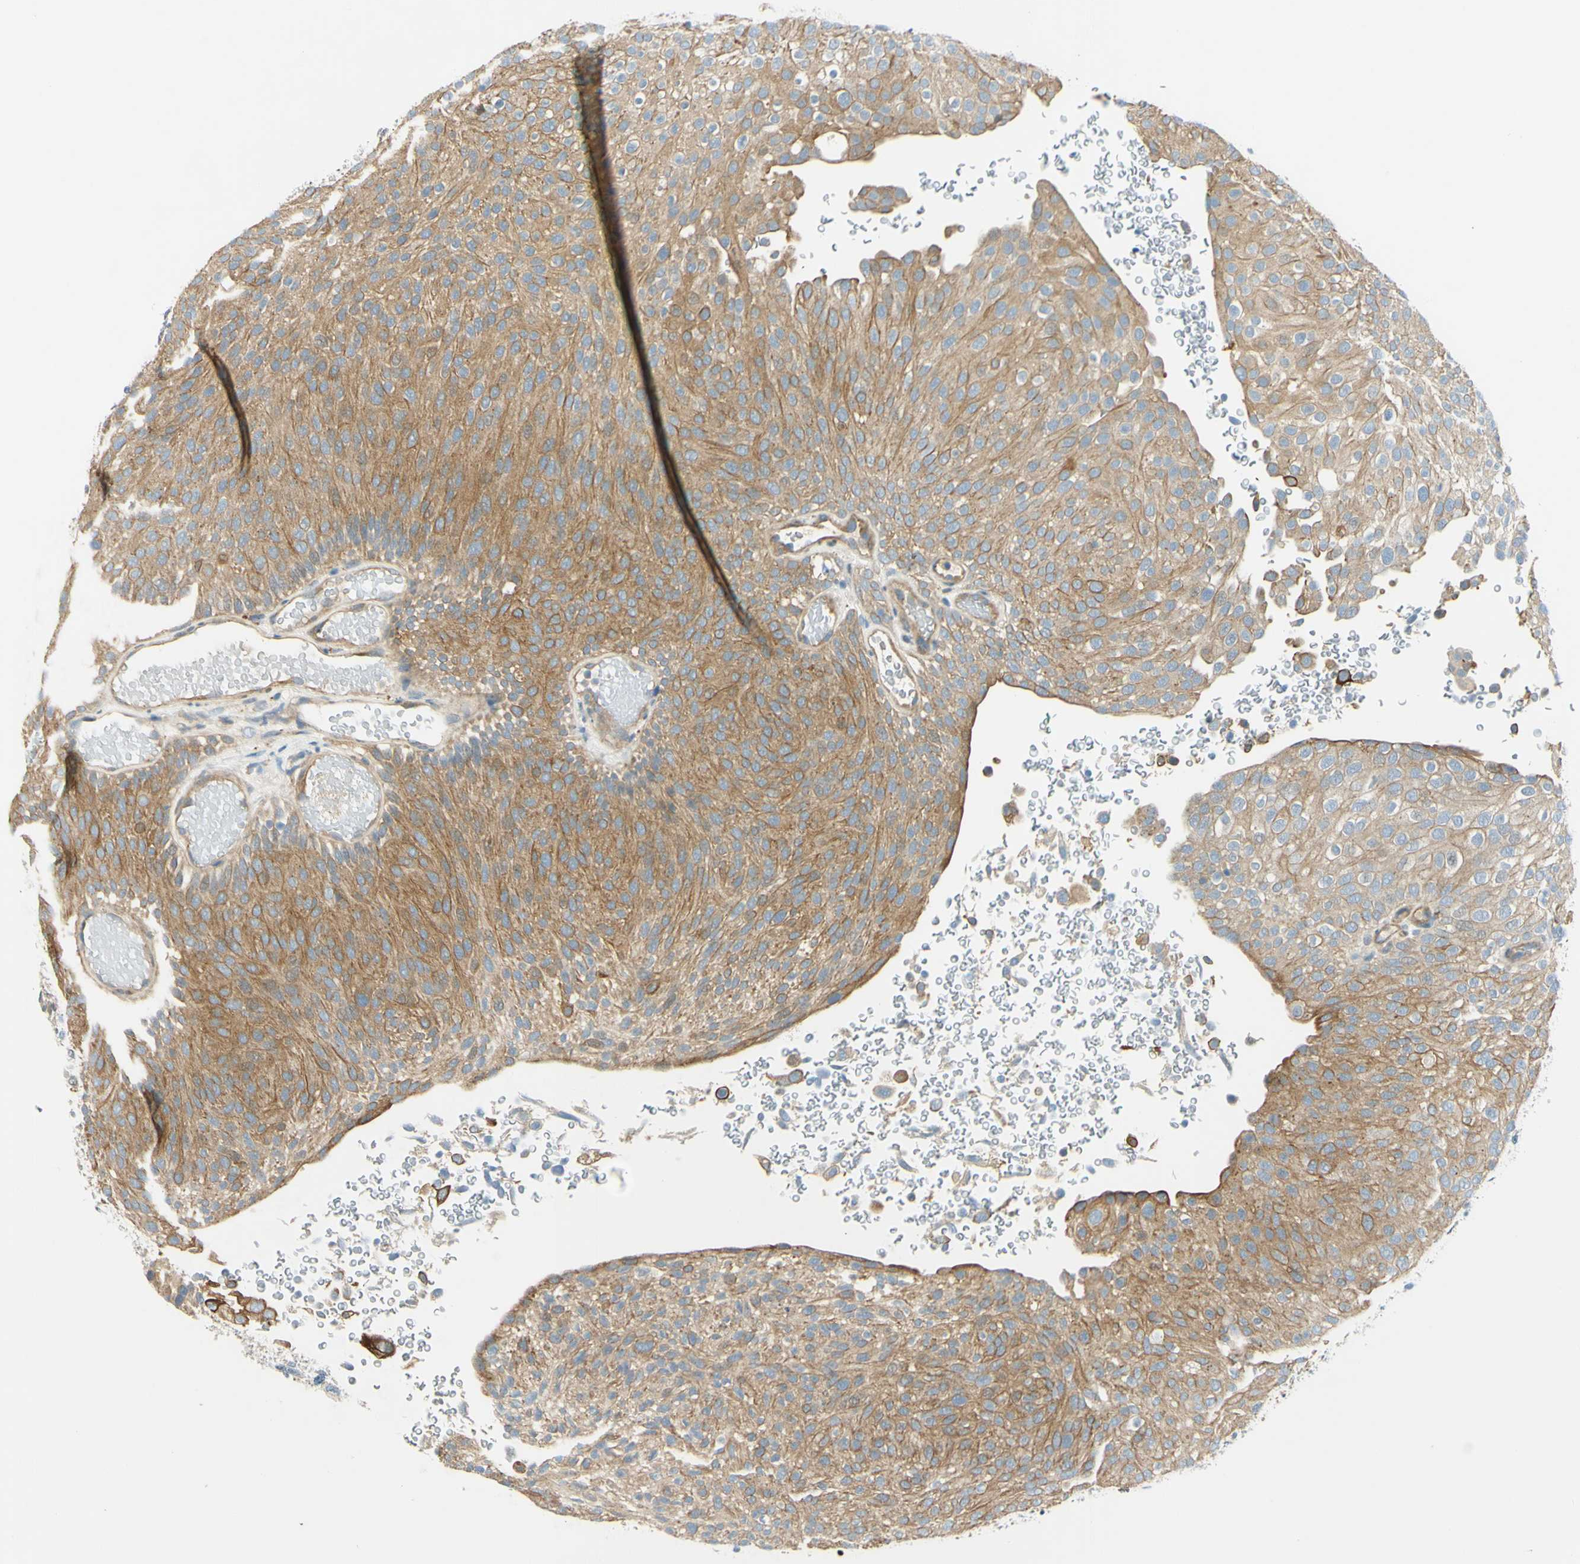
{"staining": {"intensity": "moderate", "quantity": ">75%", "location": "cytoplasmic/membranous"}, "tissue": "urothelial cancer", "cell_type": "Tumor cells", "image_type": "cancer", "snomed": [{"axis": "morphology", "description": "Urothelial carcinoma, Low grade"}, {"axis": "topography", "description": "Urinary bladder"}], "caption": "This micrograph demonstrates immunohistochemistry (IHC) staining of urothelial cancer, with medium moderate cytoplasmic/membranous positivity in about >75% of tumor cells.", "gene": "LAMA3", "patient": {"sex": "male", "age": 78}}